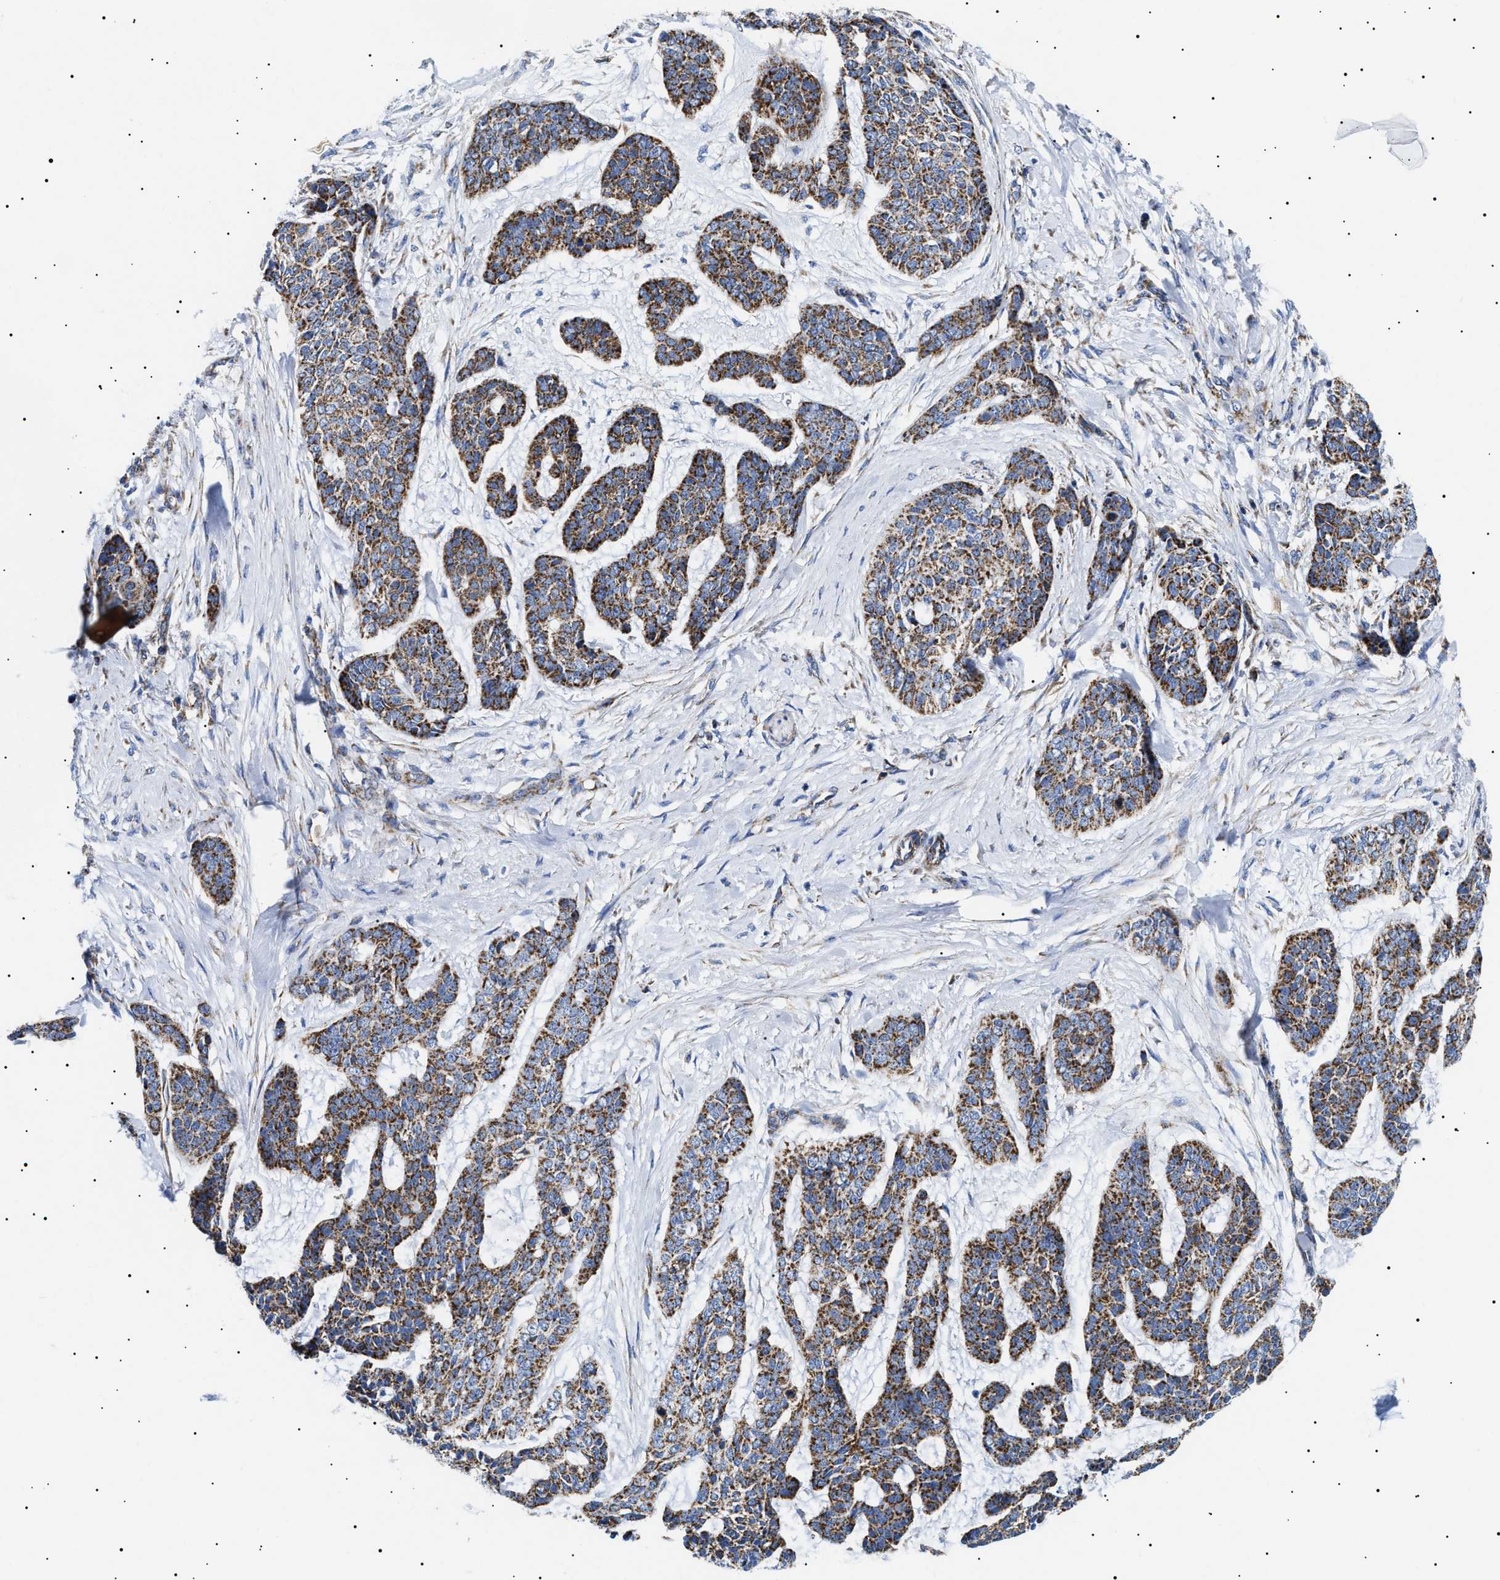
{"staining": {"intensity": "strong", "quantity": ">75%", "location": "cytoplasmic/membranous"}, "tissue": "skin cancer", "cell_type": "Tumor cells", "image_type": "cancer", "snomed": [{"axis": "morphology", "description": "Basal cell carcinoma"}, {"axis": "topography", "description": "Skin"}], "caption": "Skin basal cell carcinoma stained with immunohistochemistry (IHC) exhibits strong cytoplasmic/membranous expression in approximately >75% of tumor cells.", "gene": "CHRDL2", "patient": {"sex": "female", "age": 64}}